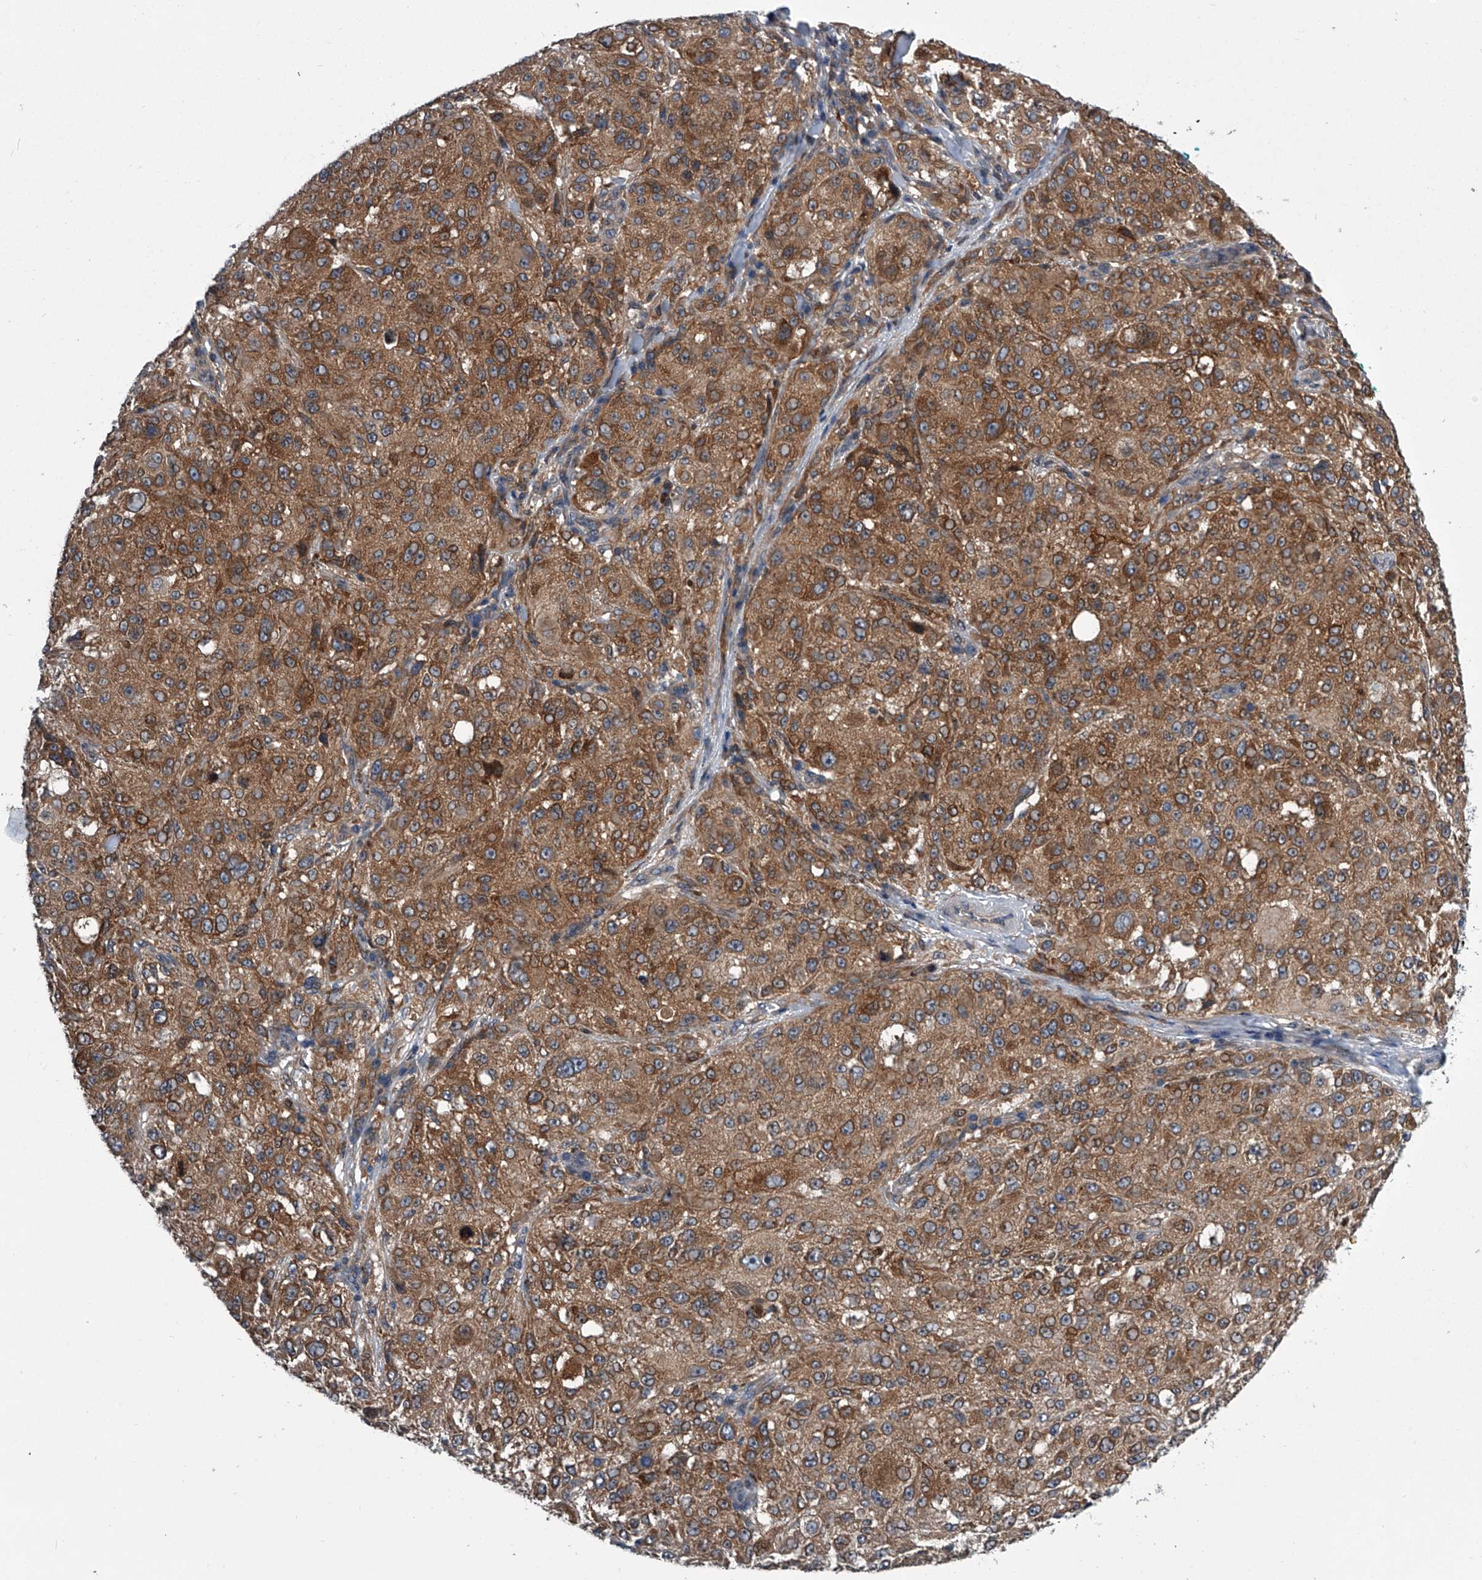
{"staining": {"intensity": "moderate", "quantity": ">75%", "location": "cytoplasmic/membranous"}, "tissue": "melanoma", "cell_type": "Tumor cells", "image_type": "cancer", "snomed": [{"axis": "morphology", "description": "Necrosis, NOS"}, {"axis": "morphology", "description": "Malignant melanoma, NOS"}, {"axis": "topography", "description": "Skin"}], "caption": "Tumor cells display medium levels of moderate cytoplasmic/membranous expression in approximately >75% of cells in human melanoma. The staining was performed using DAB to visualize the protein expression in brown, while the nuclei were stained in blue with hematoxylin (Magnification: 20x).", "gene": "PPP2R5D", "patient": {"sex": "female", "age": 87}}